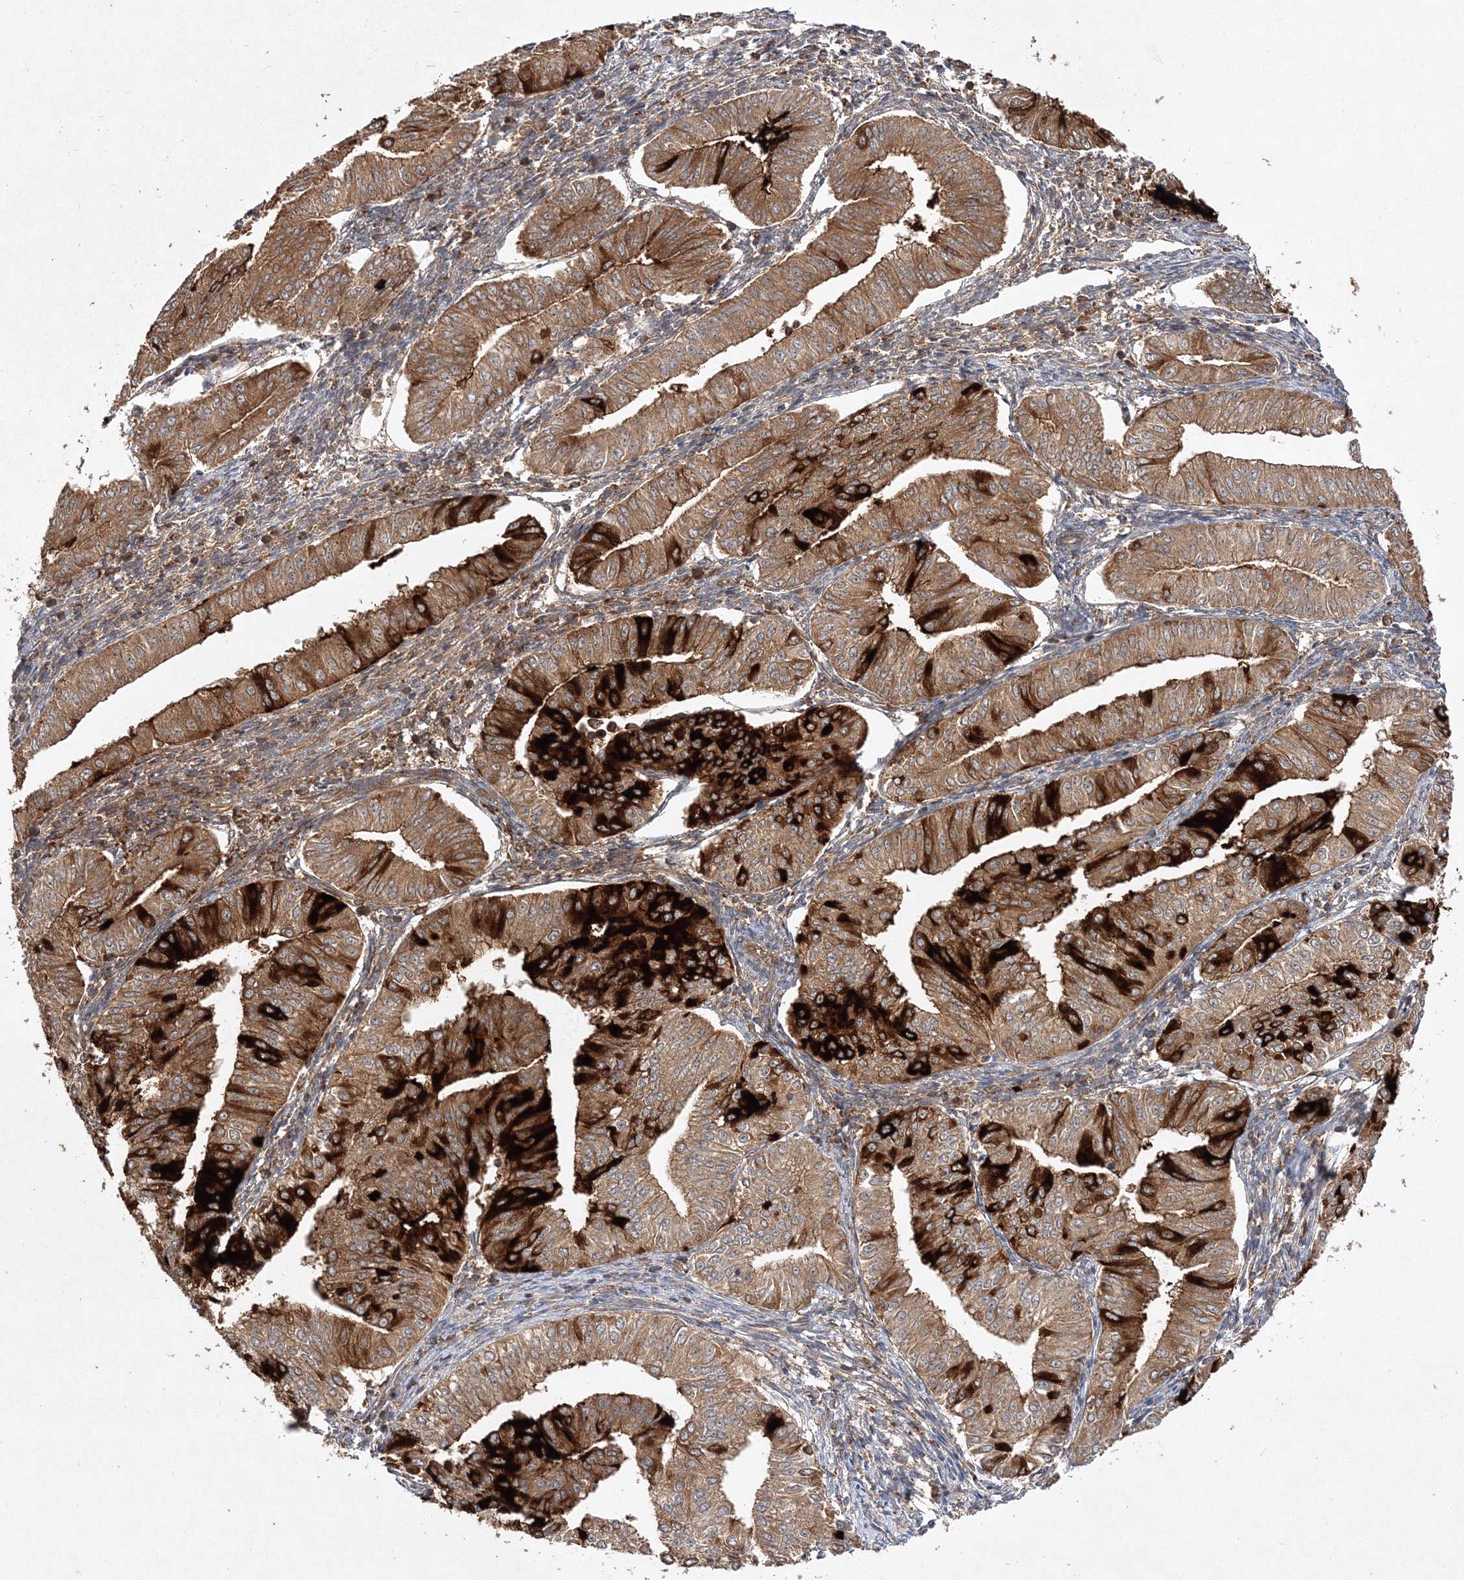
{"staining": {"intensity": "strong", "quantity": ">75%", "location": "cytoplasmic/membranous"}, "tissue": "endometrial cancer", "cell_type": "Tumor cells", "image_type": "cancer", "snomed": [{"axis": "morphology", "description": "Normal tissue, NOS"}, {"axis": "morphology", "description": "Adenocarcinoma, NOS"}, {"axis": "topography", "description": "Endometrium"}], "caption": "The histopathology image displays a brown stain indicating the presence of a protein in the cytoplasmic/membranous of tumor cells in endometrial adenocarcinoma.", "gene": "WDR37", "patient": {"sex": "female", "age": 53}}